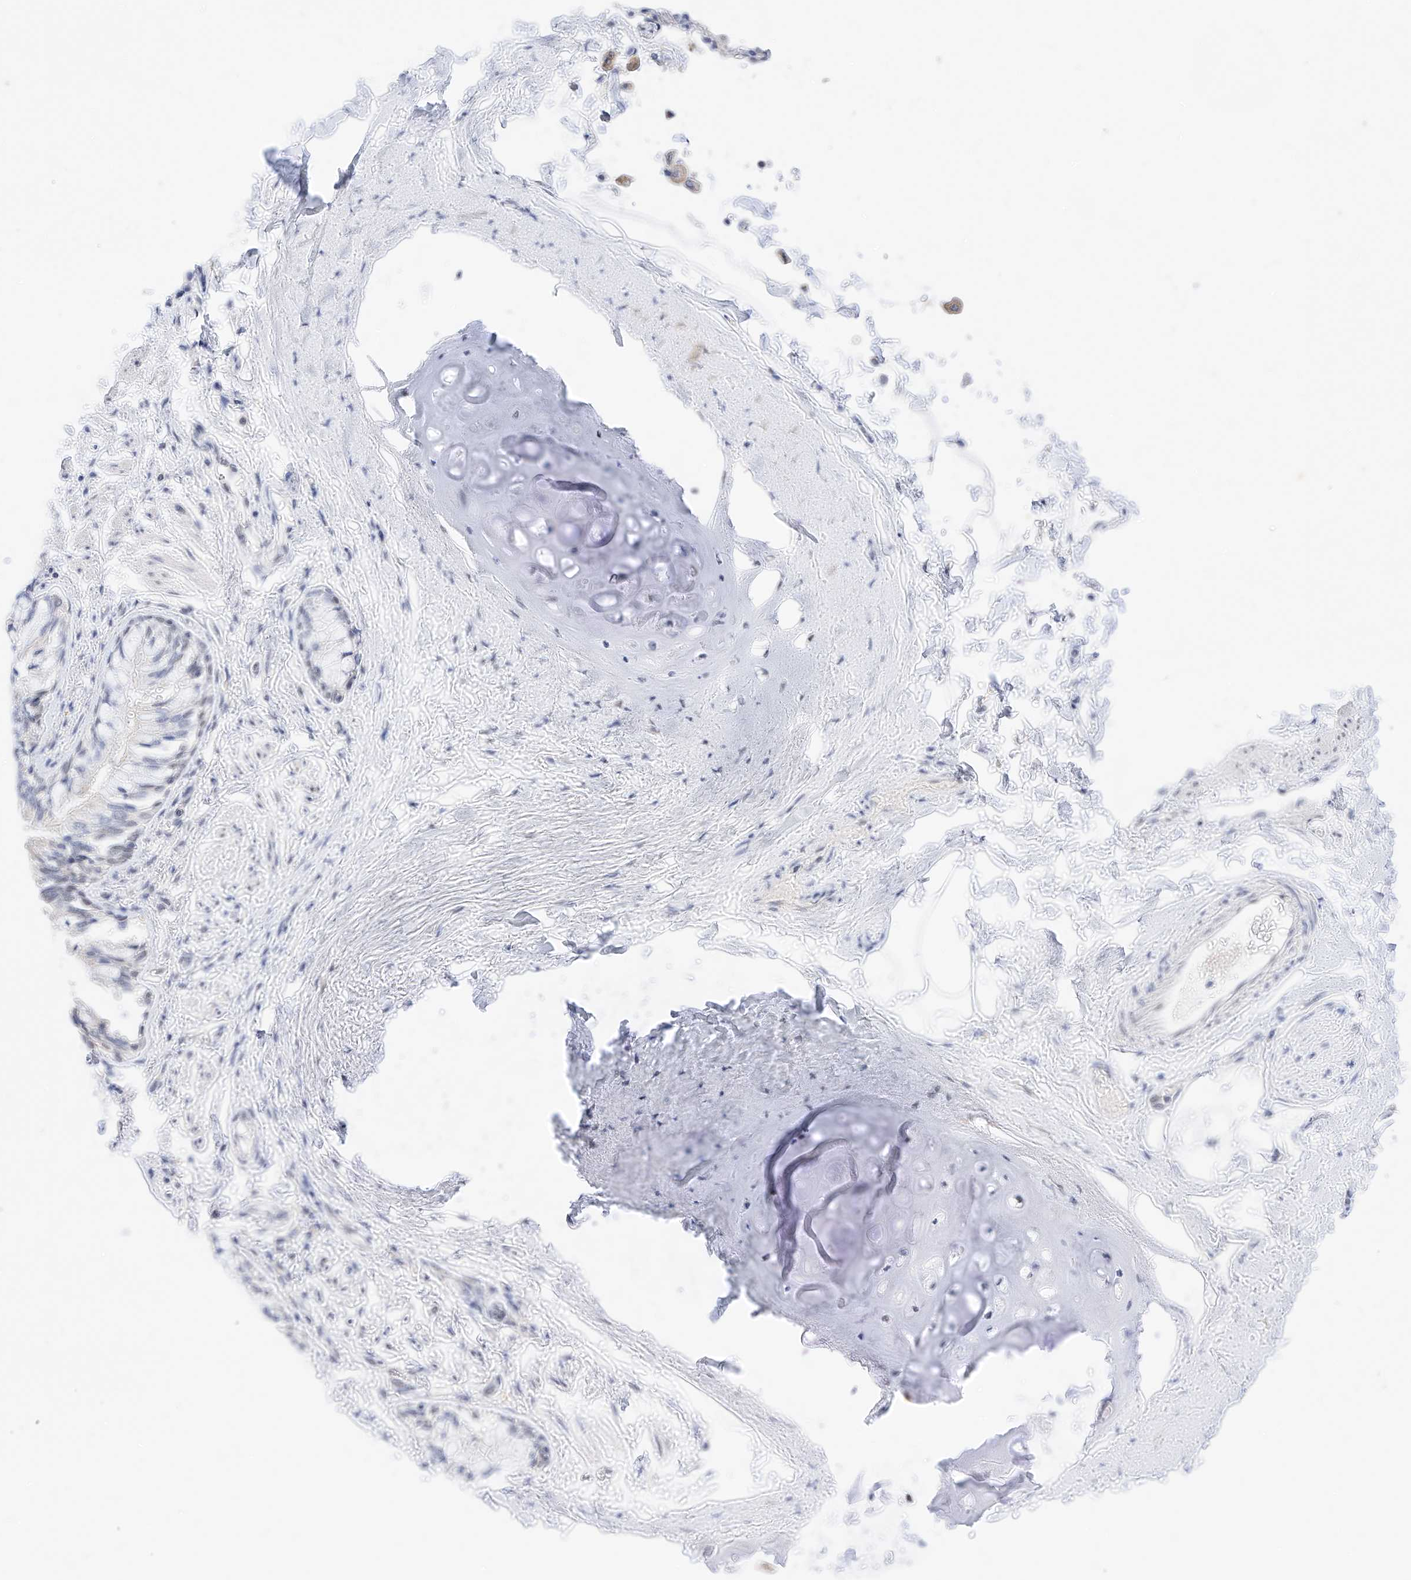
{"staining": {"intensity": "weak", "quantity": "<25%", "location": "nuclear"}, "tissue": "bronchus", "cell_type": "Respiratory epithelial cells", "image_type": "normal", "snomed": [{"axis": "morphology", "description": "Normal tissue, NOS"}, {"axis": "morphology", "description": "Inflammation, NOS"}, {"axis": "topography", "description": "Lung"}], "caption": "IHC of benign bronchus exhibits no staining in respiratory epithelial cells. (Brightfield microscopy of DAB immunohistochemistry (IHC) at high magnification).", "gene": "KCNJ1", "patient": {"sex": "female", "age": 46}}